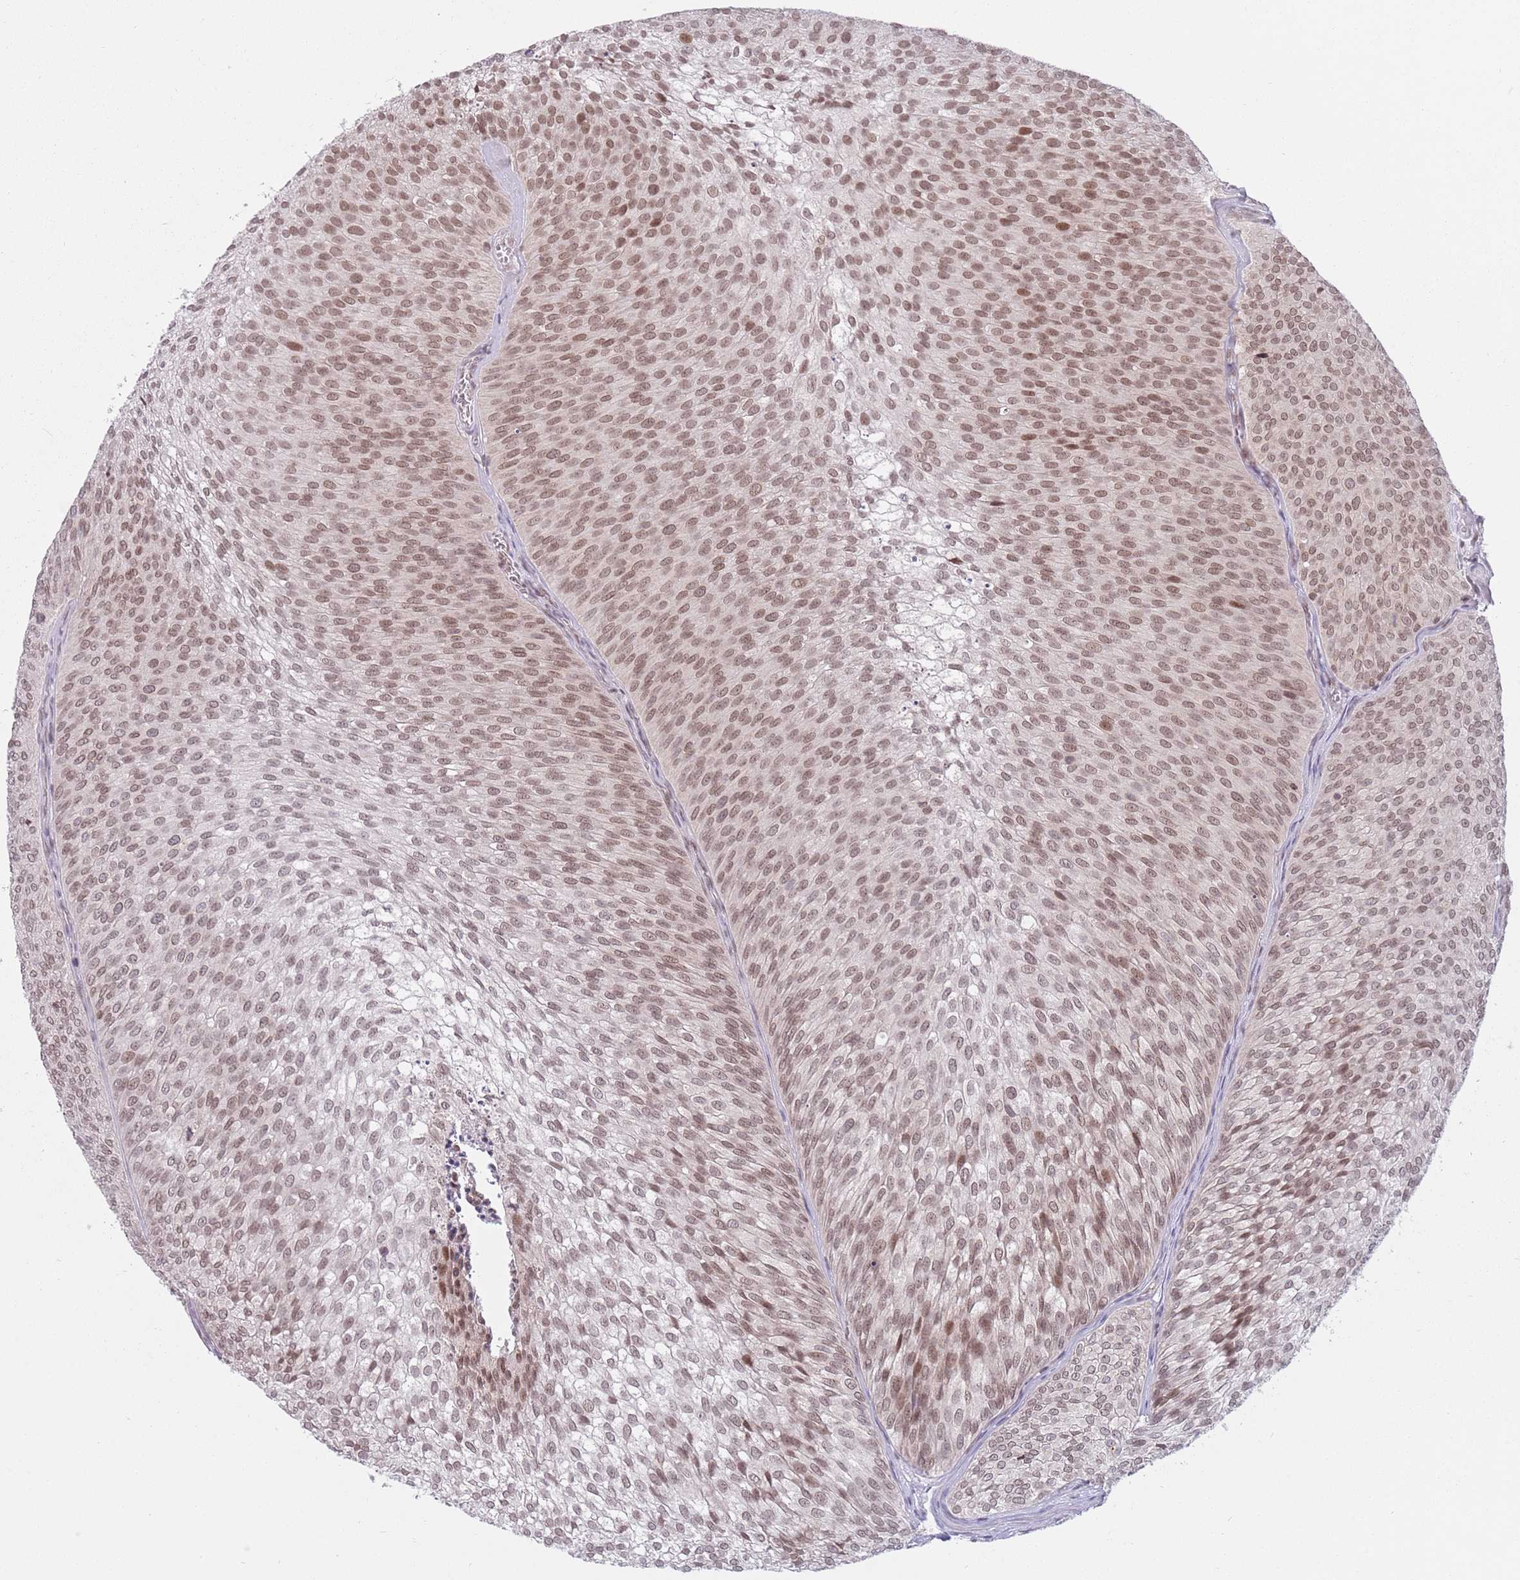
{"staining": {"intensity": "moderate", "quantity": ">75%", "location": "nuclear"}, "tissue": "urothelial cancer", "cell_type": "Tumor cells", "image_type": "cancer", "snomed": [{"axis": "morphology", "description": "Urothelial carcinoma, Low grade"}, {"axis": "topography", "description": "Urinary bladder"}], "caption": "An immunohistochemistry (IHC) image of neoplastic tissue is shown. Protein staining in brown shows moderate nuclear positivity in low-grade urothelial carcinoma within tumor cells.", "gene": "ZNF574", "patient": {"sex": "male", "age": 91}}